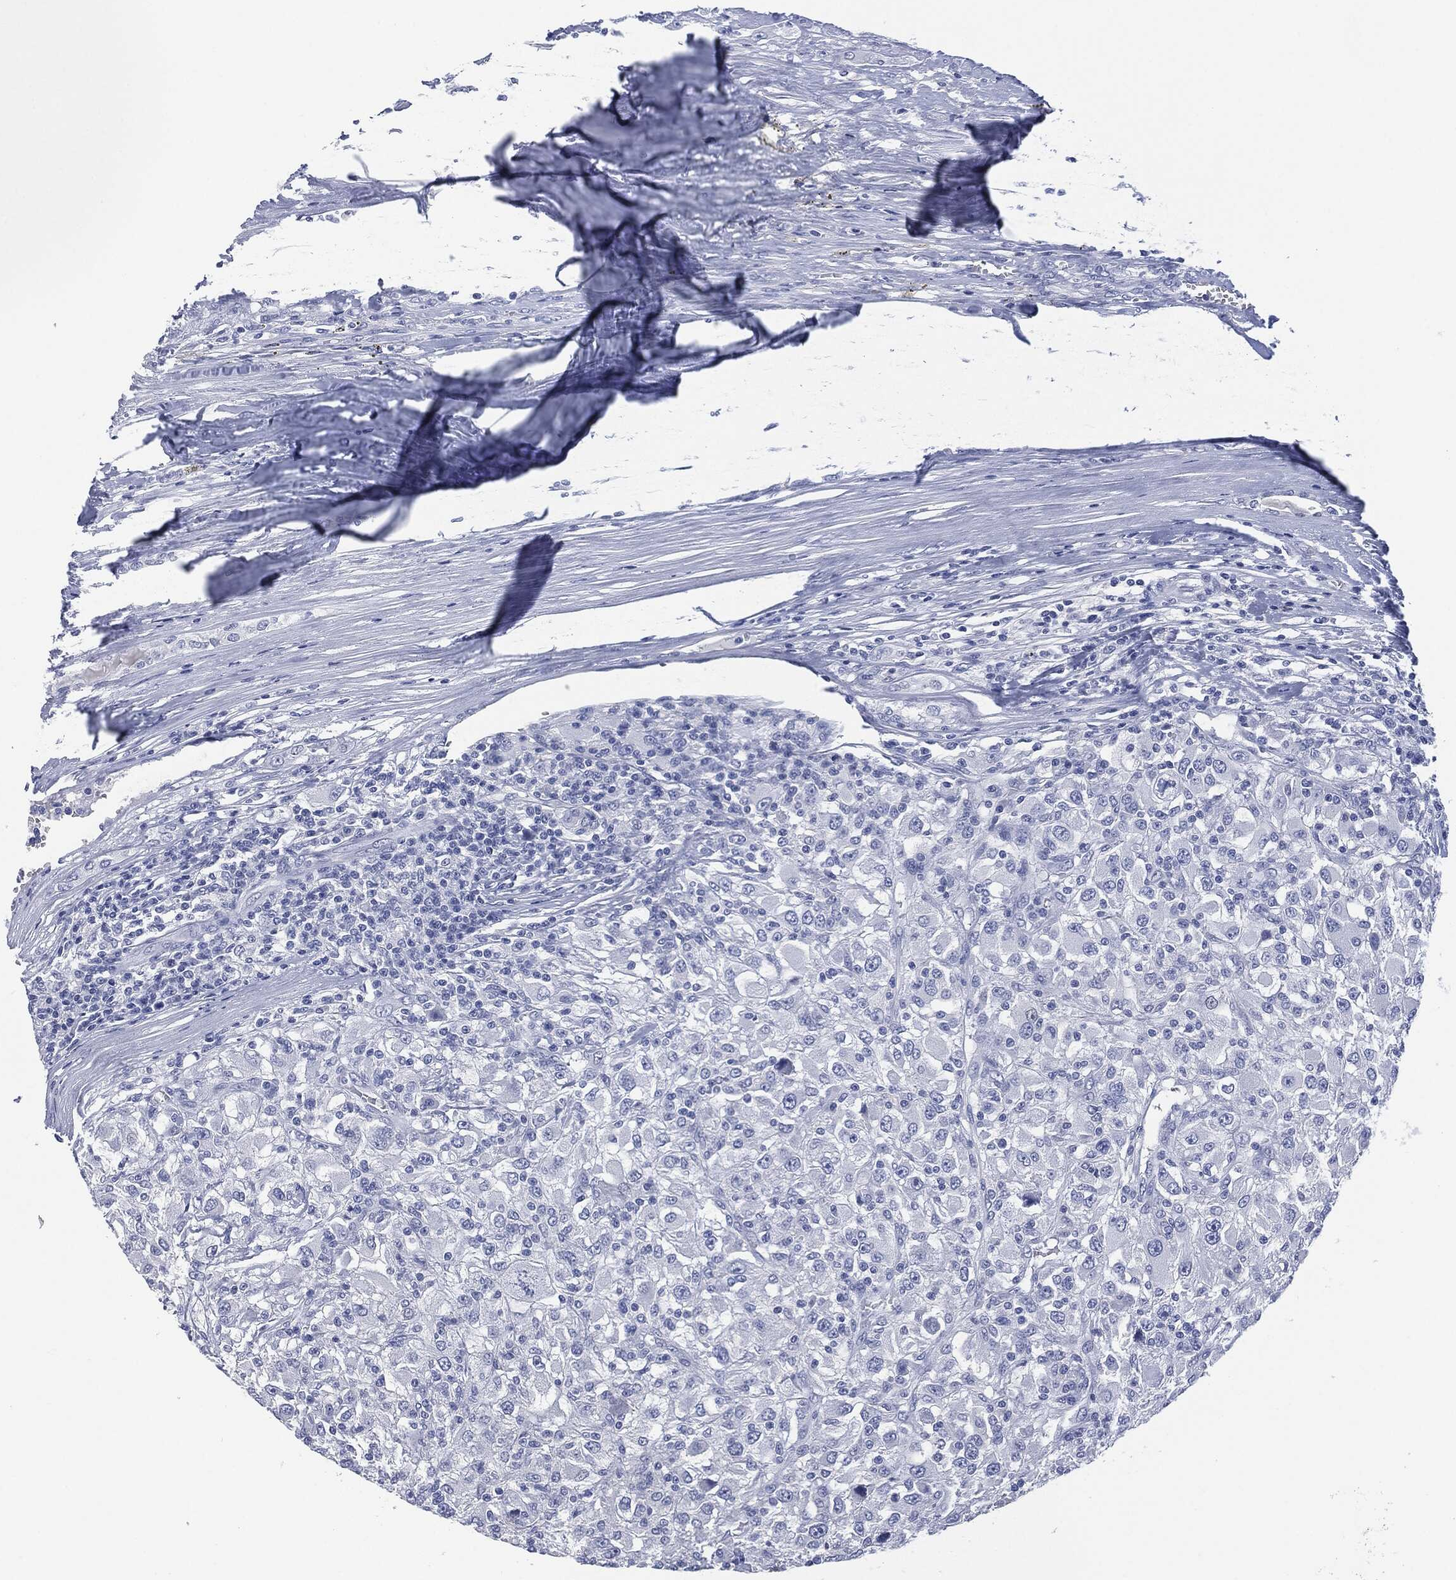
{"staining": {"intensity": "negative", "quantity": "none", "location": "none"}, "tissue": "renal cancer", "cell_type": "Tumor cells", "image_type": "cancer", "snomed": [{"axis": "morphology", "description": "Adenocarcinoma, NOS"}, {"axis": "topography", "description": "Kidney"}], "caption": "The histopathology image demonstrates no significant staining in tumor cells of renal cancer.", "gene": "MUC16", "patient": {"sex": "female", "age": 67}}